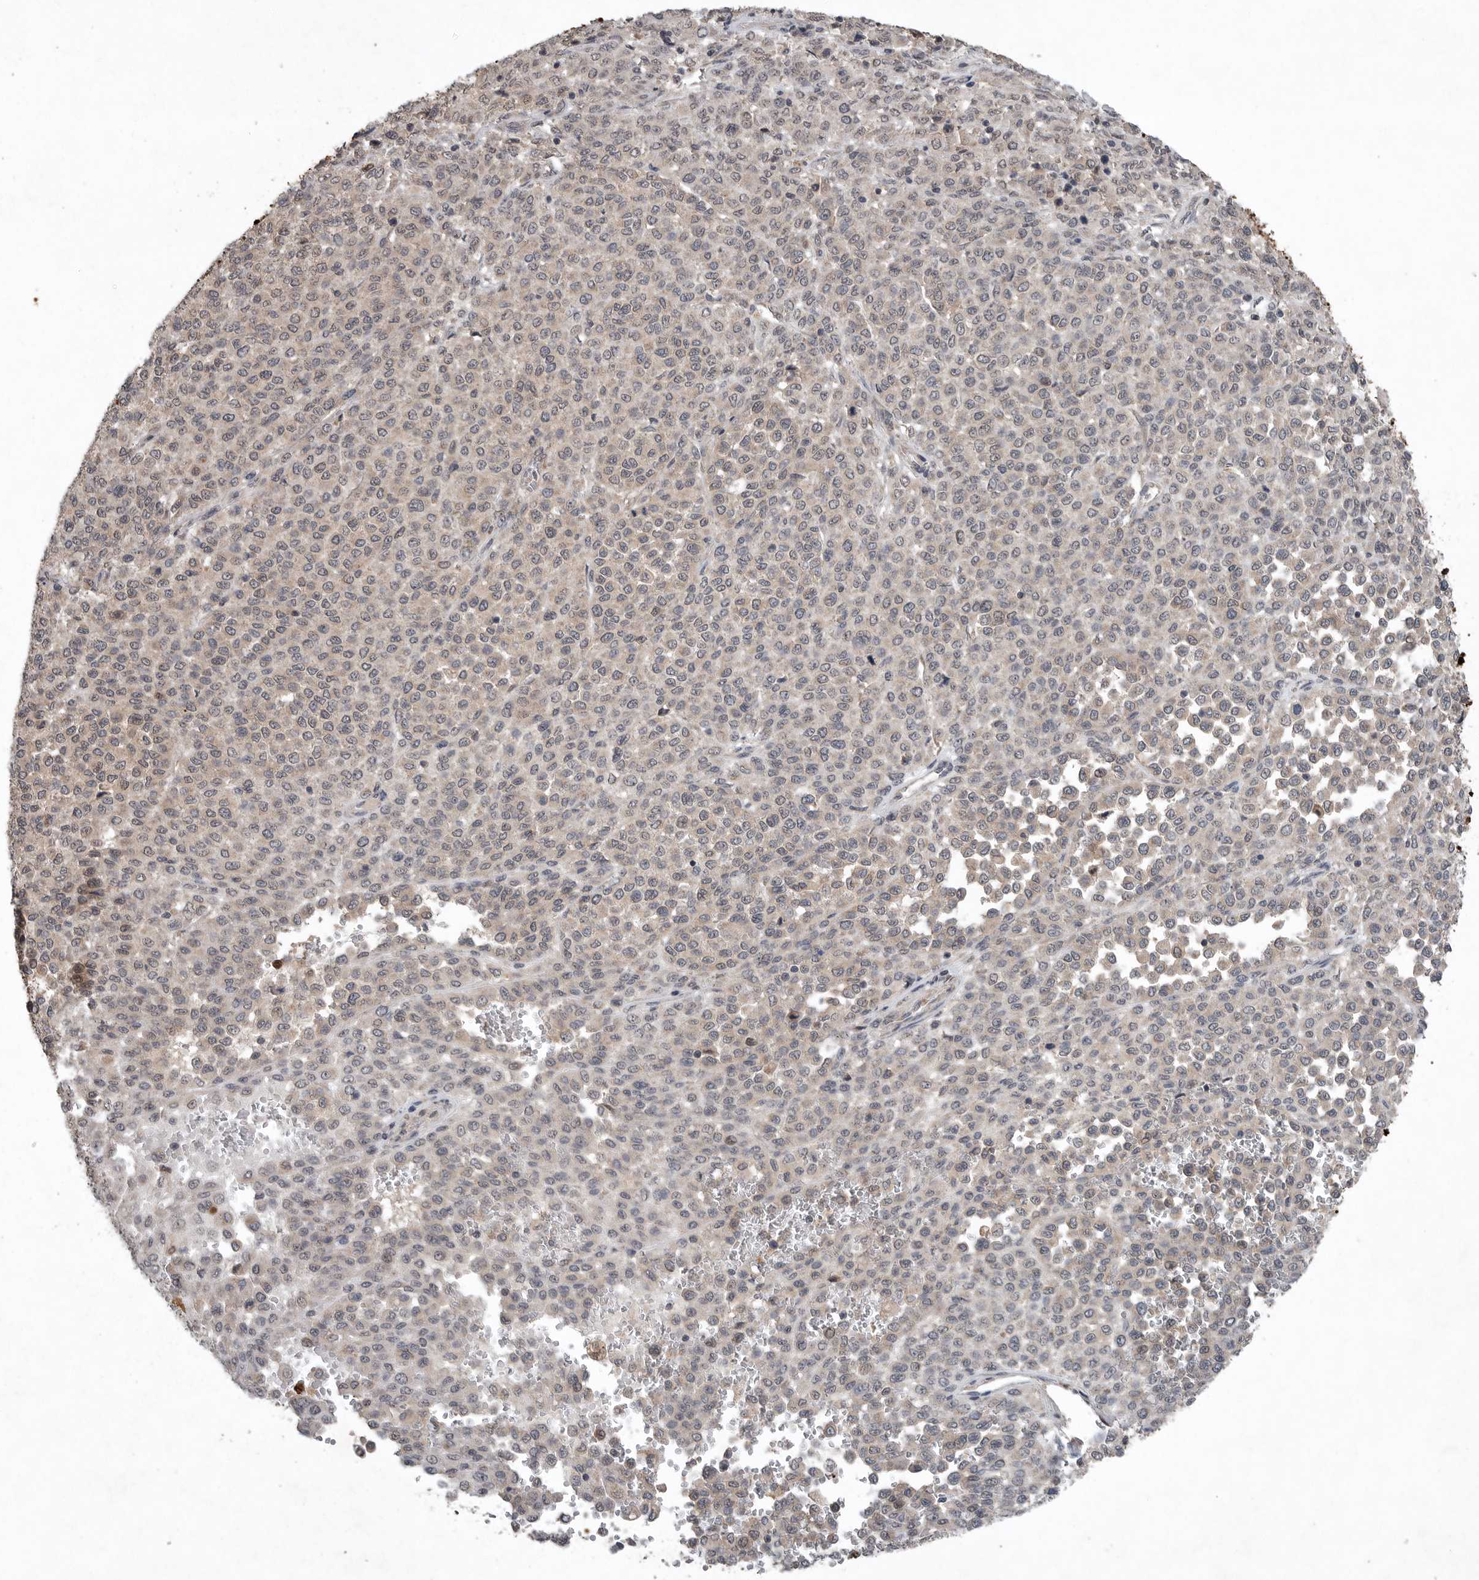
{"staining": {"intensity": "negative", "quantity": "none", "location": "none"}, "tissue": "melanoma", "cell_type": "Tumor cells", "image_type": "cancer", "snomed": [{"axis": "morphology", "description": "Malignant melanoma, Metastatic site"}, {"axis": "topography", "description": "Pancreas"}], "caption": "Immunohistochemistry (IHC) photomicrograph of neoplastic tissue: malignant melanoma (metastatic site) stained with DAB (3,3'-diaminobenzidine) shows no significant protein staining in tumor cells.", "gene": "SCP2", "patient": {"sex": "female", "age": 30}}